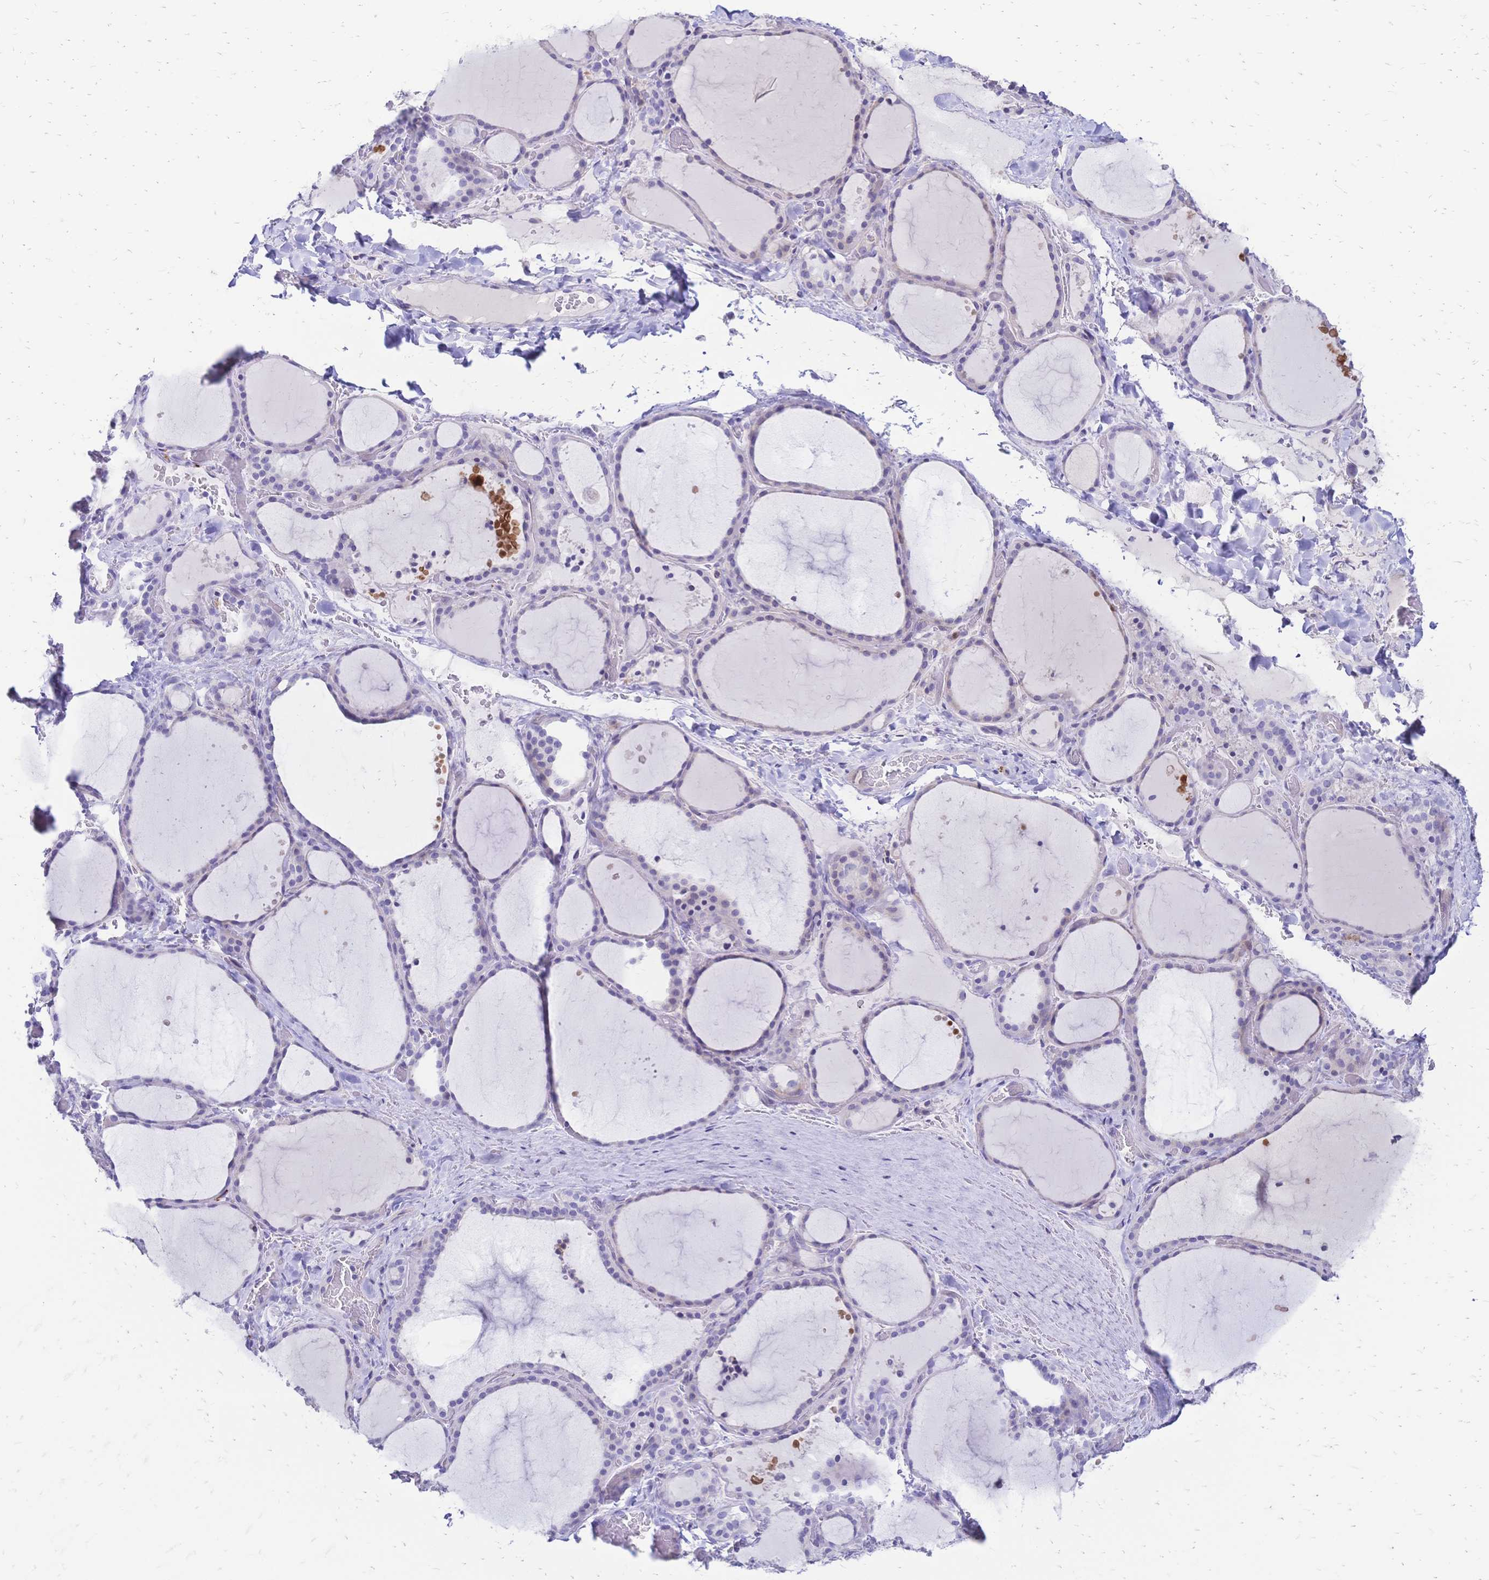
{"staining": {"intensity": "negative", "quantity": "none", "location": "none"}, "tissue": "thyroid gland", "cell_type": "Glandular cells", "image_type": "normal", "snomed": [{"axis": "morphology", "description": "Normal tissue, NOS"}, {"axis": "topography", "description": "Thyroid gland"}], "caption": "DAB immunohistochemical staining of unremarkable human thyroid gland demonstrates no significant positivity in glandular cells.", "gene": "IL2RA", "patient": {"sex": "female", "age": 36}}